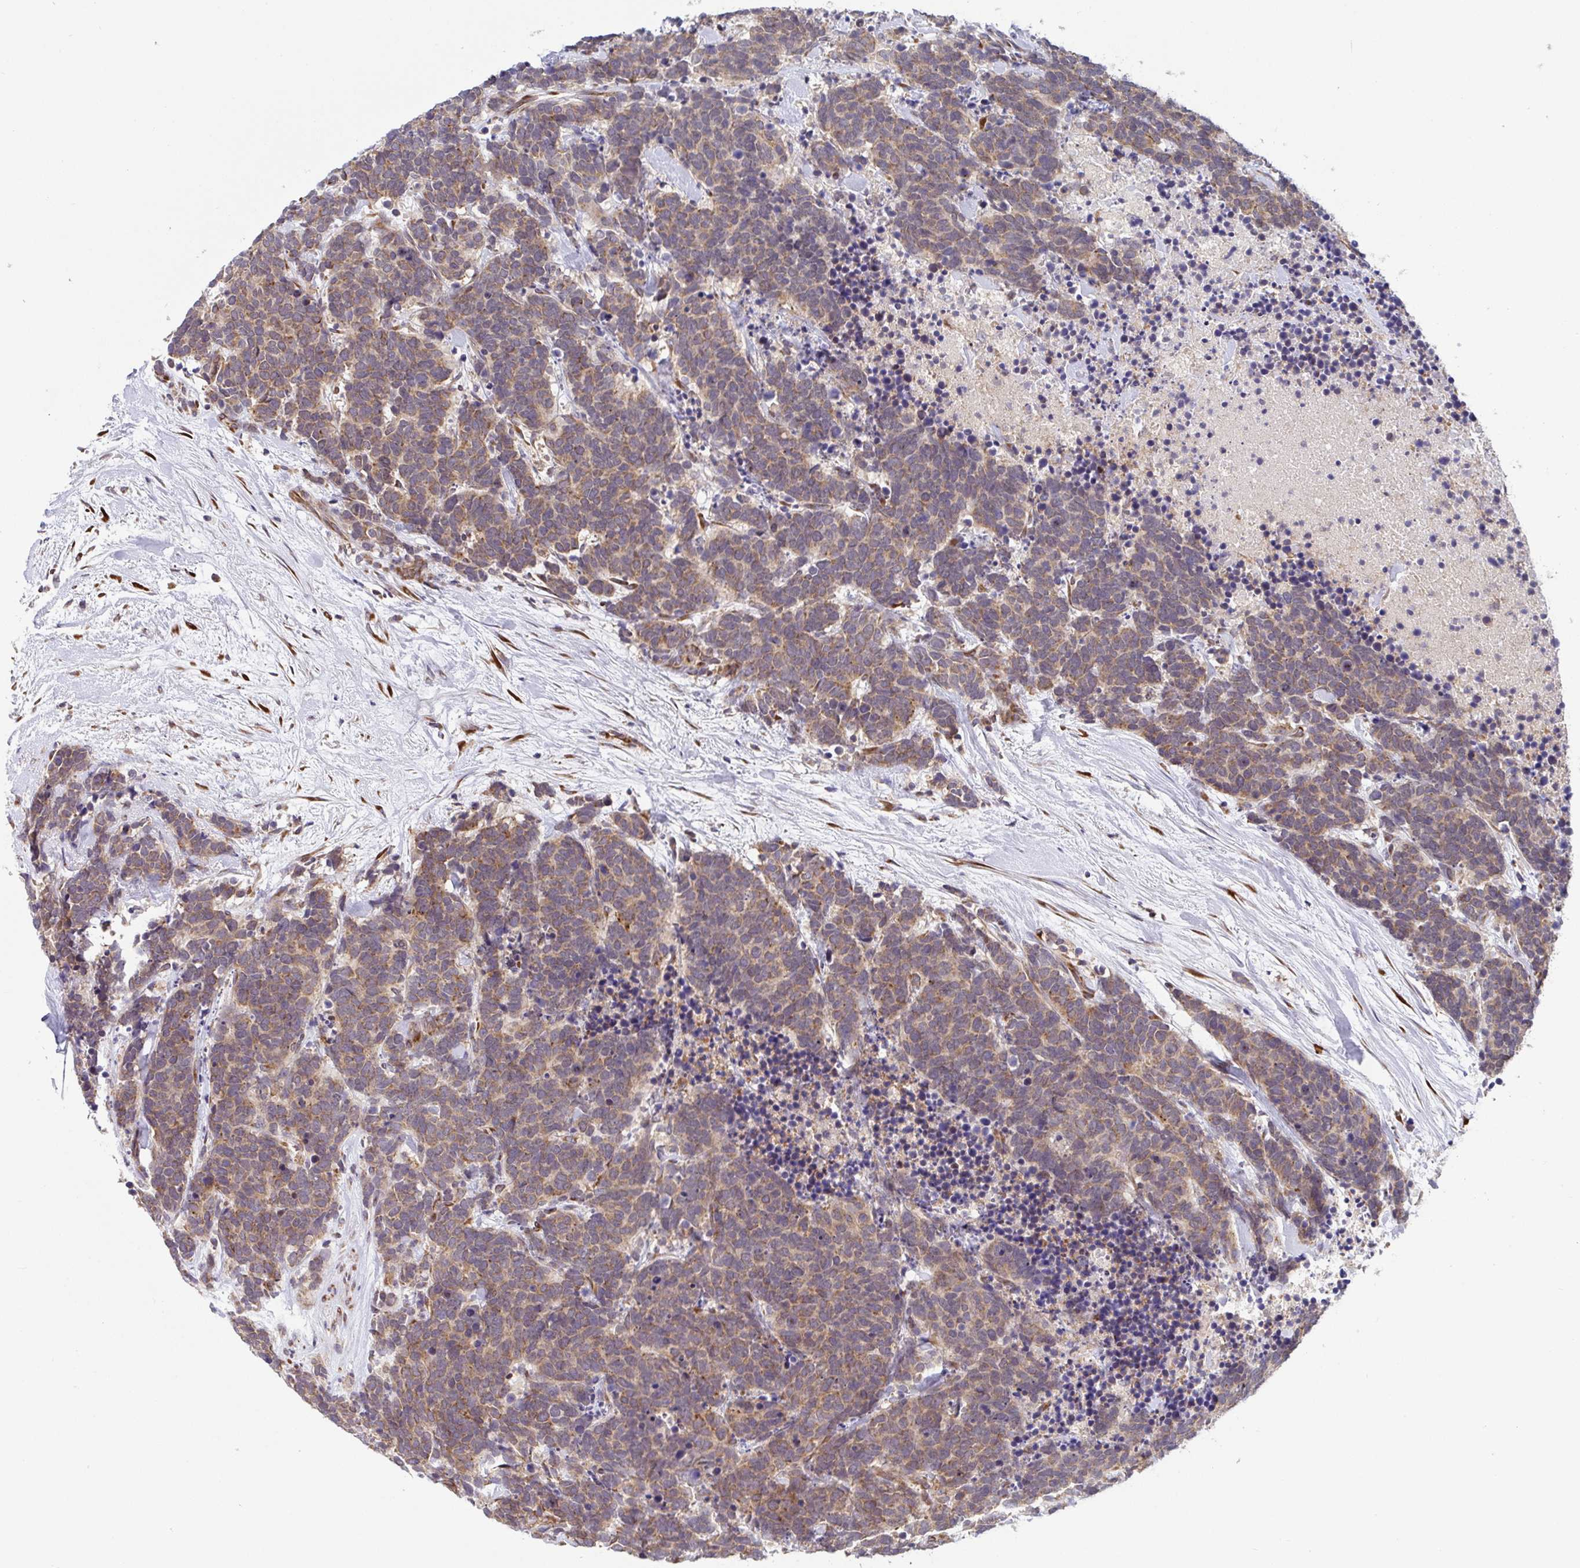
{"staining": {"intensity": "moderate", "quantity": ">75%", "location": "cytoplasmic/membranous"}, "tissue": "carcinoid", "cell_type": "Tumor cells", "image_type": "cancer", "snomed": [{"axis": "morphology", "description": "Carcinoma, NOS"}, {"axis": "morphology", "description": "Carcinoid, malignant, NOS"}, {"axis": "topography", "description": "Prostate"}], "caption": "This micrograph shows carcinoid stained with immunohistochemistry (IHC) to label a protein in brown. The cytoplasmic/membranous of tumor cells show moderate positivity for the protein. Nuclei are counter-stained blue.", "gene": "ATP5MJ", "patient": {"sex": "male", "age": 57}}